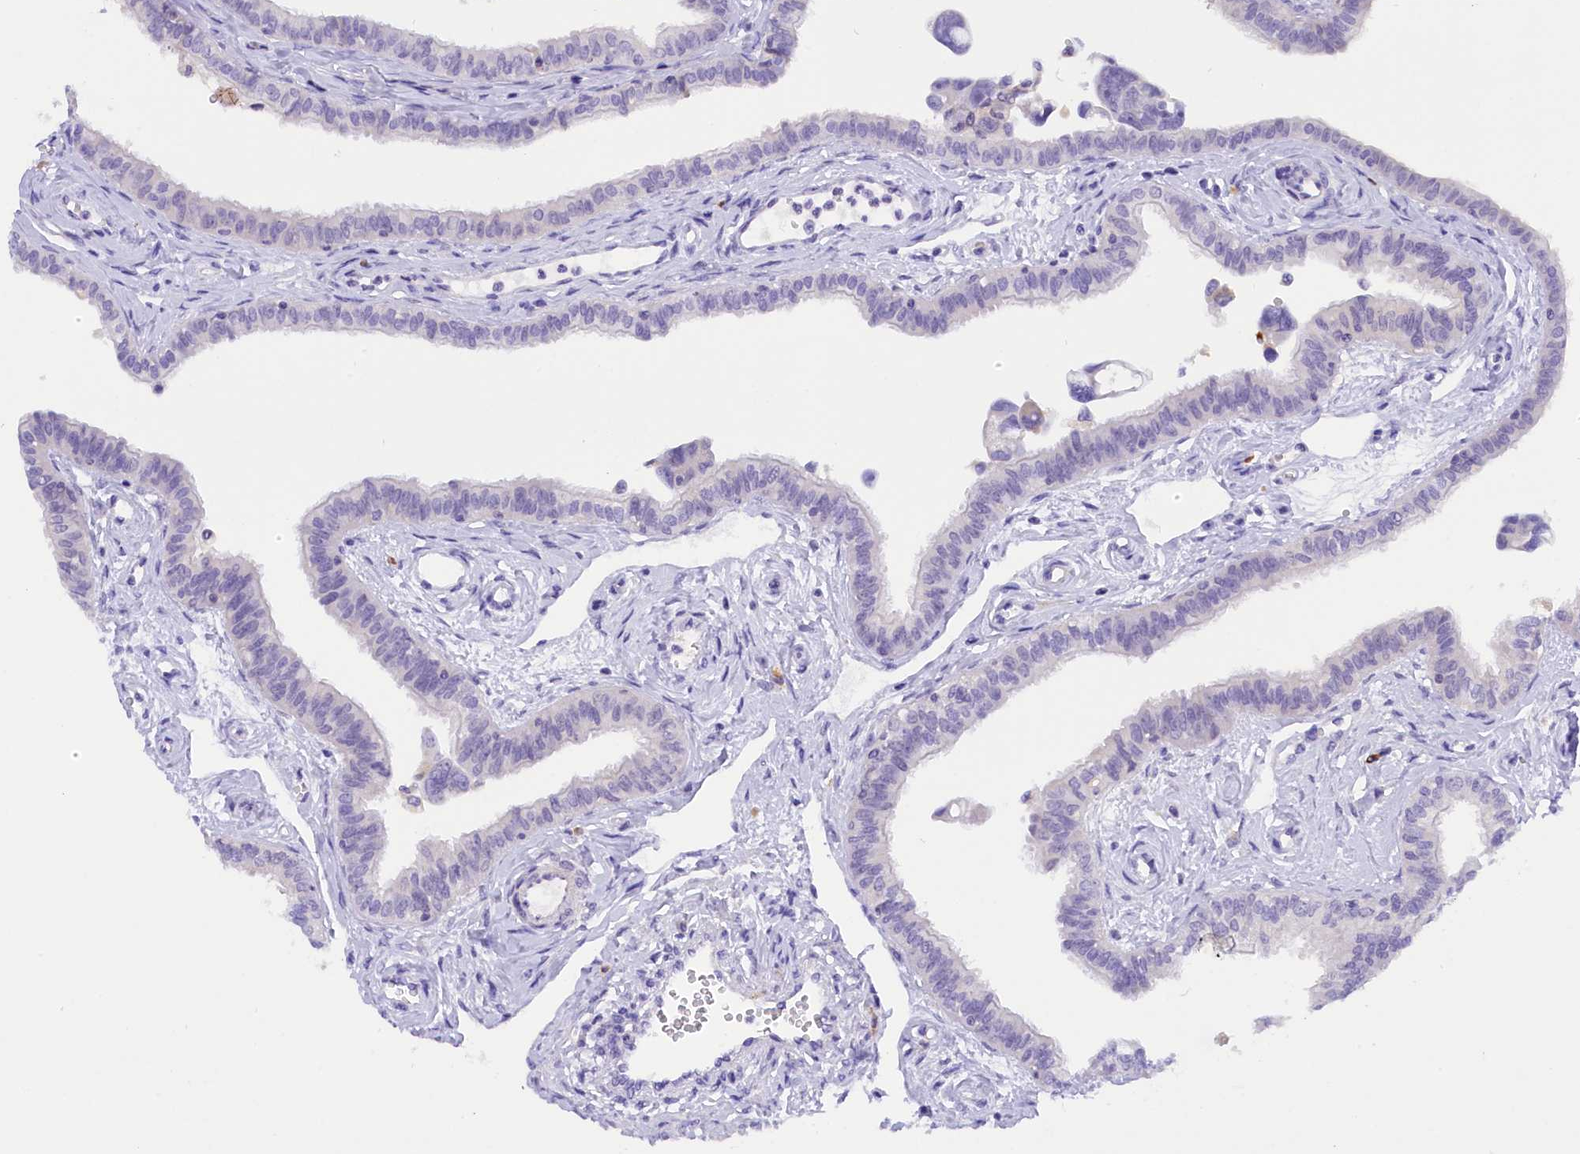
{"staining": {"intensity": "weak", "quantity": "<25%", "location": "cytoplasmic/membranous"}, "tissue": "fallopian tube", "cell_type": "Glandular cells", "image_type": "normal", "snomed": [{"axis": "morphology", "description": "Normal tissue, NOS"}, {"axis": "morphology", "description": "Carcinoma, NOS"}, {"axis": "topography", "description": "Fallopian tube"}, {"axis": "topography", "description": "Ovary"}], "caption": "Immunohistochemical staining of unremarkable human fallopian tube demonstrates no significant expression in glandular cells. The staining was performed using DAB (3,3'-diaminobenzidine) to visualize the protein expression in brown, while the nuclei were stained in blue with hematoxylin (Magnification: 20x).", "gene": "COL6A5", "patient": {"sex": "female", "age": 59}}